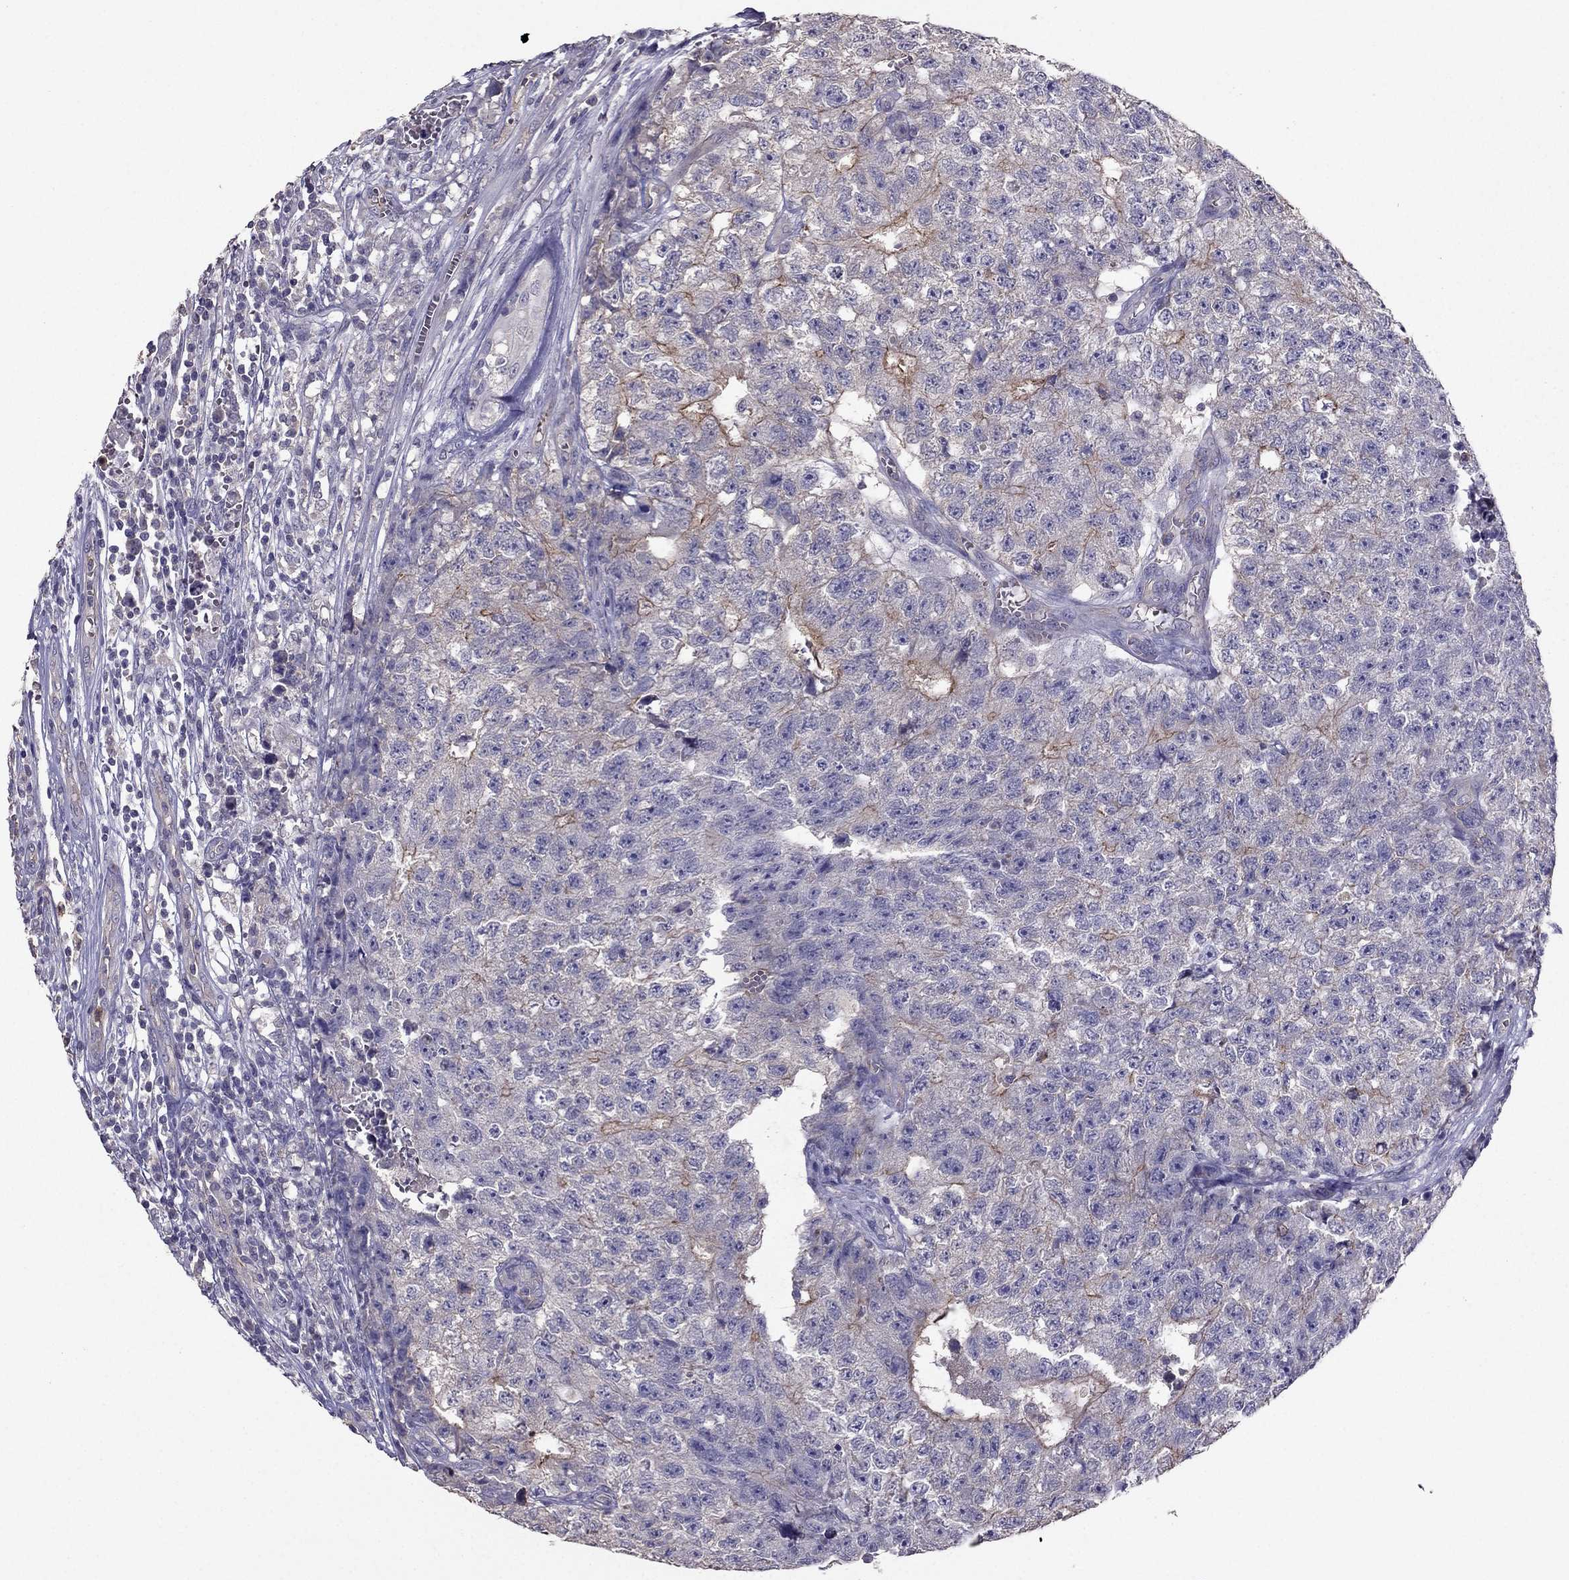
{"staining": {"intensity": "moderate", "quantity": "<25%", "location": "cytoplasmic/membranous"}, "tissue": "testis cancer", "cell_type": "Tumor cells", "image_type": "cancer", "snomed": [{"axis": "morphology", "description": "Seminoma, NOS"}, {"axis": "morphology", "description": "Carcinoma, Embryonal, NOS"}, {"axis": "topography", "description": "Testis"}], "caption": "Immunohistochemistry micrograph of neoplastic tissue: testis cancer (seminoma) stained using immunohistochemistry exhibits low levels of moderate protein expression localized specifically in the cytoplasmic/membranous of tumor cells, appearing as a cytoplasmic/membranous brown color.", "gene": "RFLNB", "patient": {"sex": "male", "age": 22}}